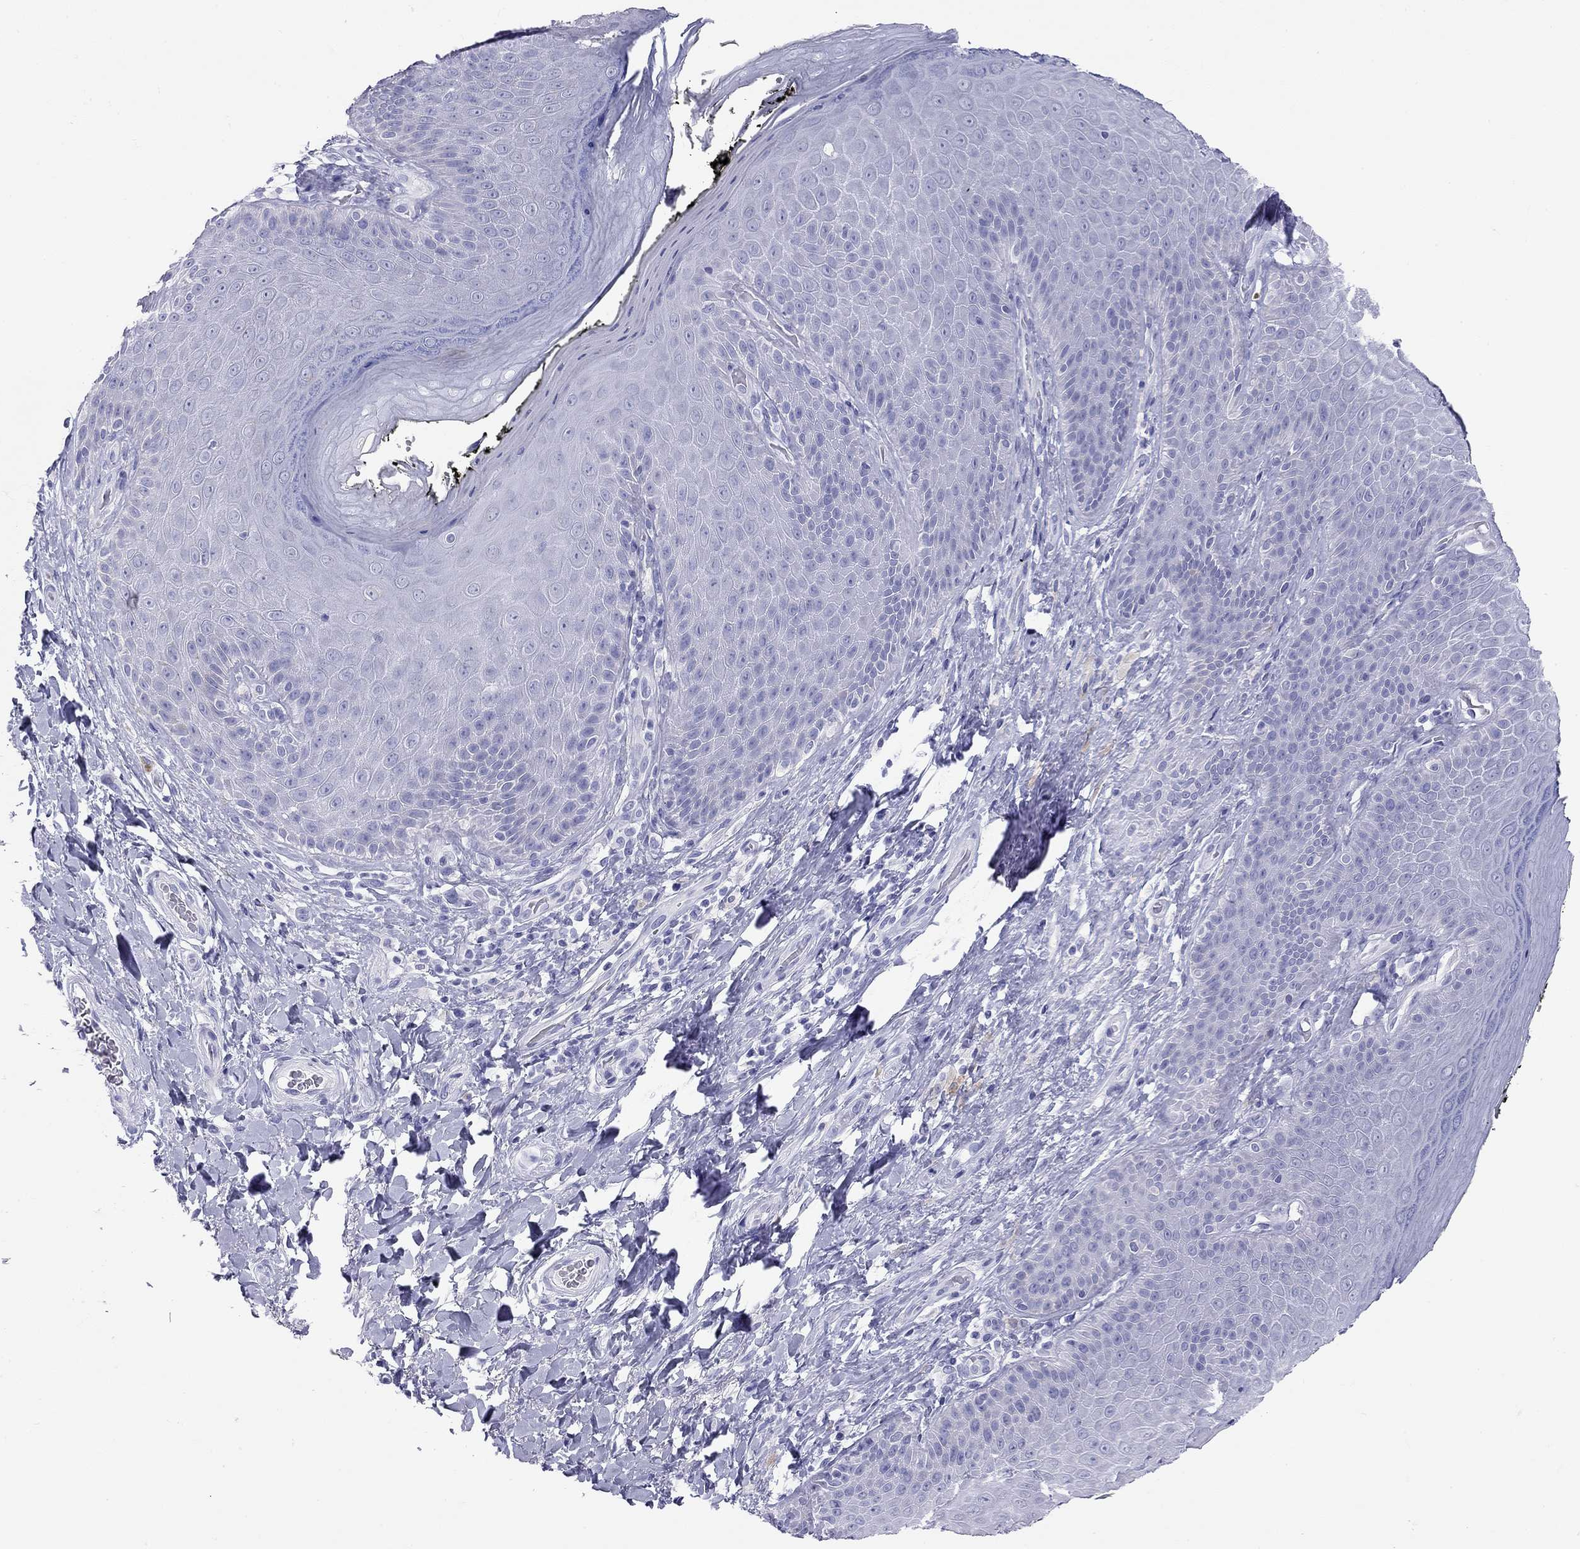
{"staining": {"intensity": "negative", "quantity": "none", "location": "none"}, "tissue": "skin", "cell_type": "Epidermal cells", "image_type": "normal", "snomed": [{"axis": "morphology", "description": "Normal tissue, NOS"}, {"axis": "topography", "description": "Skeletal muscle"}, {"axis": "topography", "description": "Anal"}, {"axis": "topography", "description": "Peripheral nerve tissue"}], "caption": "This is an immunohistochemistry (IHC) image of normal skin. There is no staining in epidermal cells.", "gene": "DPY19L2", "patient": {"sex": "male", "age": 53}}